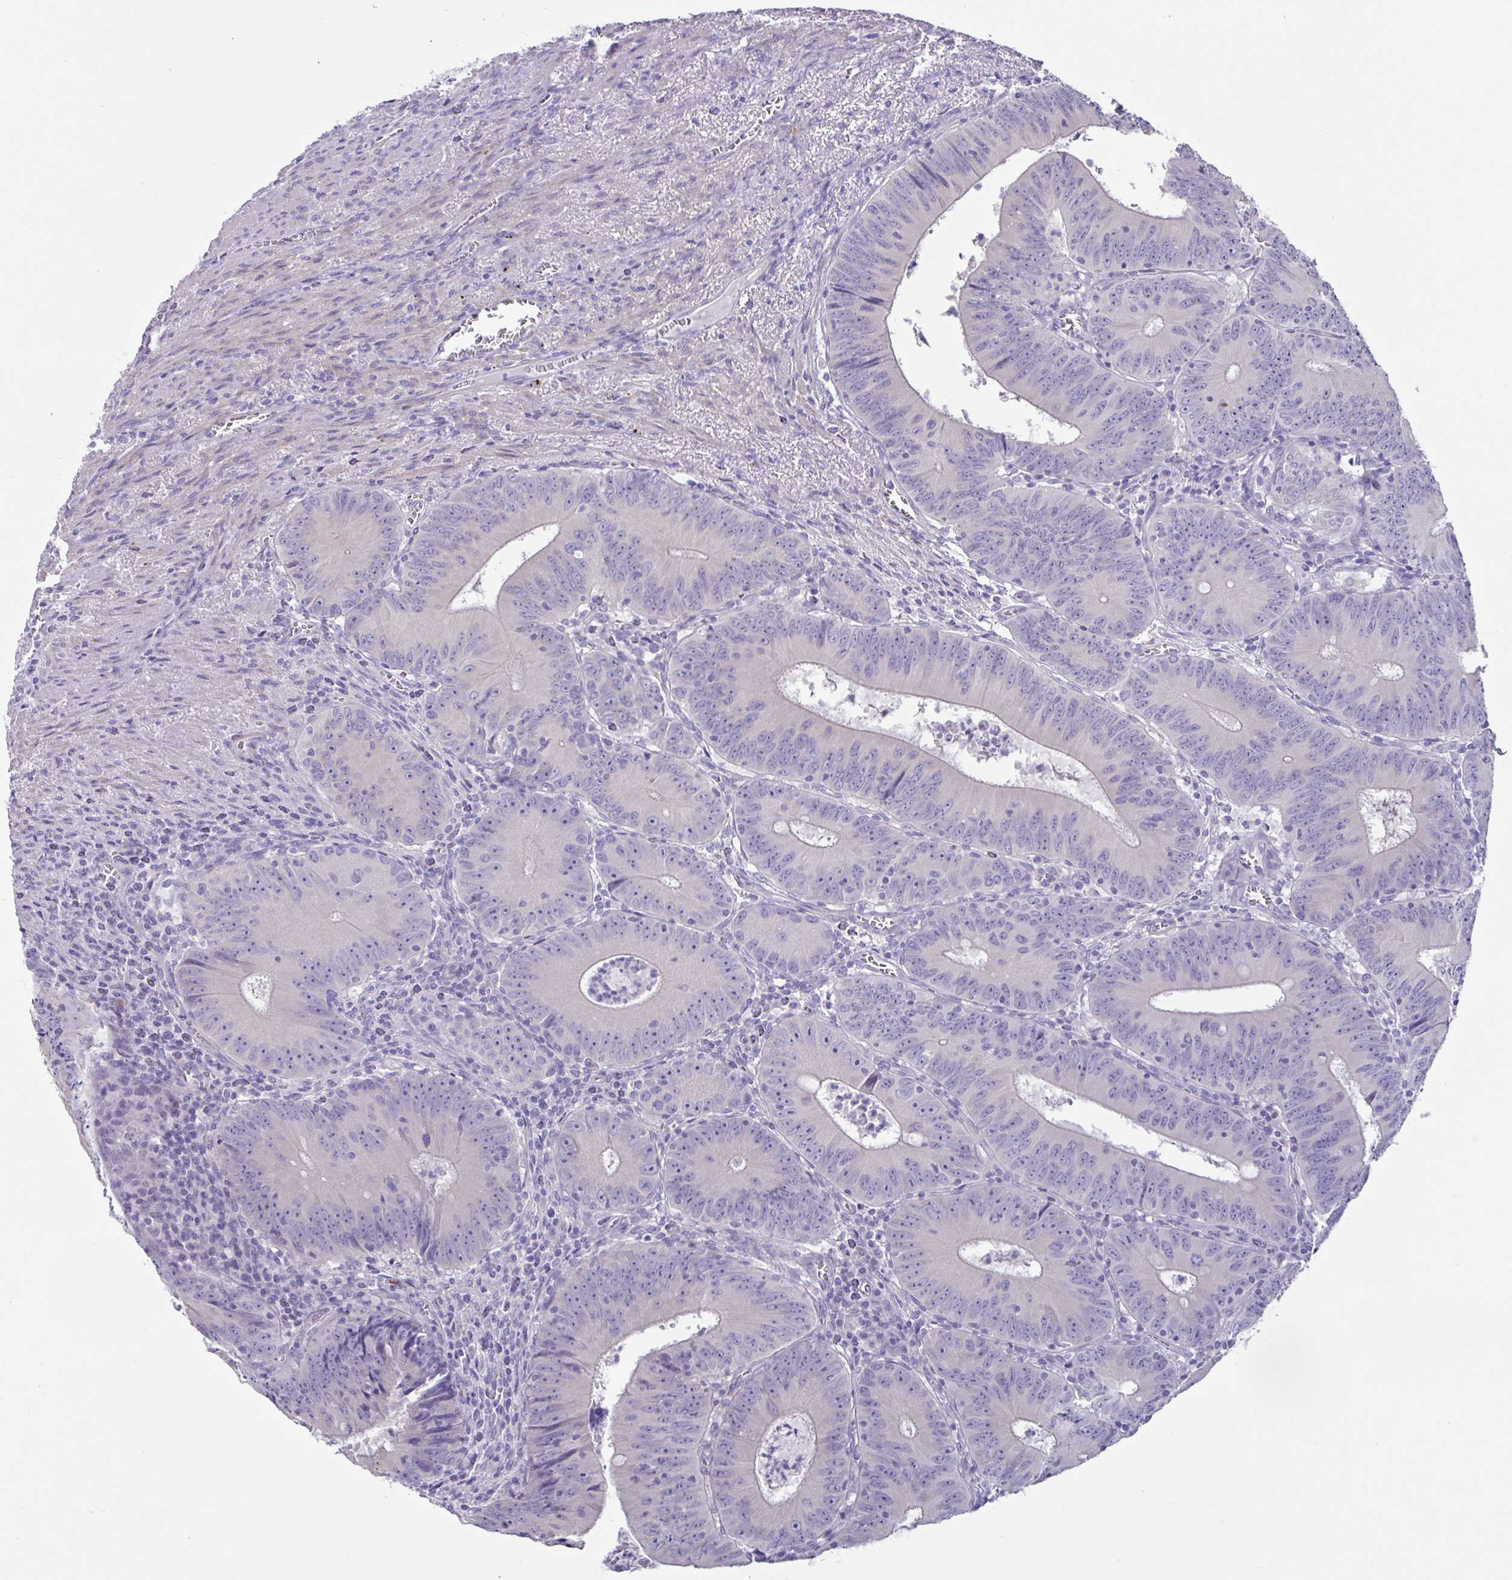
{"staining": {"intensity": "negative", "quantity": "none", "location": "none"}, "tissue": "colorectal cancer", "cell_type": "Tumor cells", "image_type": "cancer", "snomed": [{"axis": "morphology", "description": "Adenocarcinoma, NOS"}, {"axis": "topography", "description": "Rectum"}], "caption": "Protein analysis of colorectal cancer (adenocarcinoma) displays no significant expression in tumor cells.", "gene": "MED11", "patient": {"sex": "female", "age": 72}}